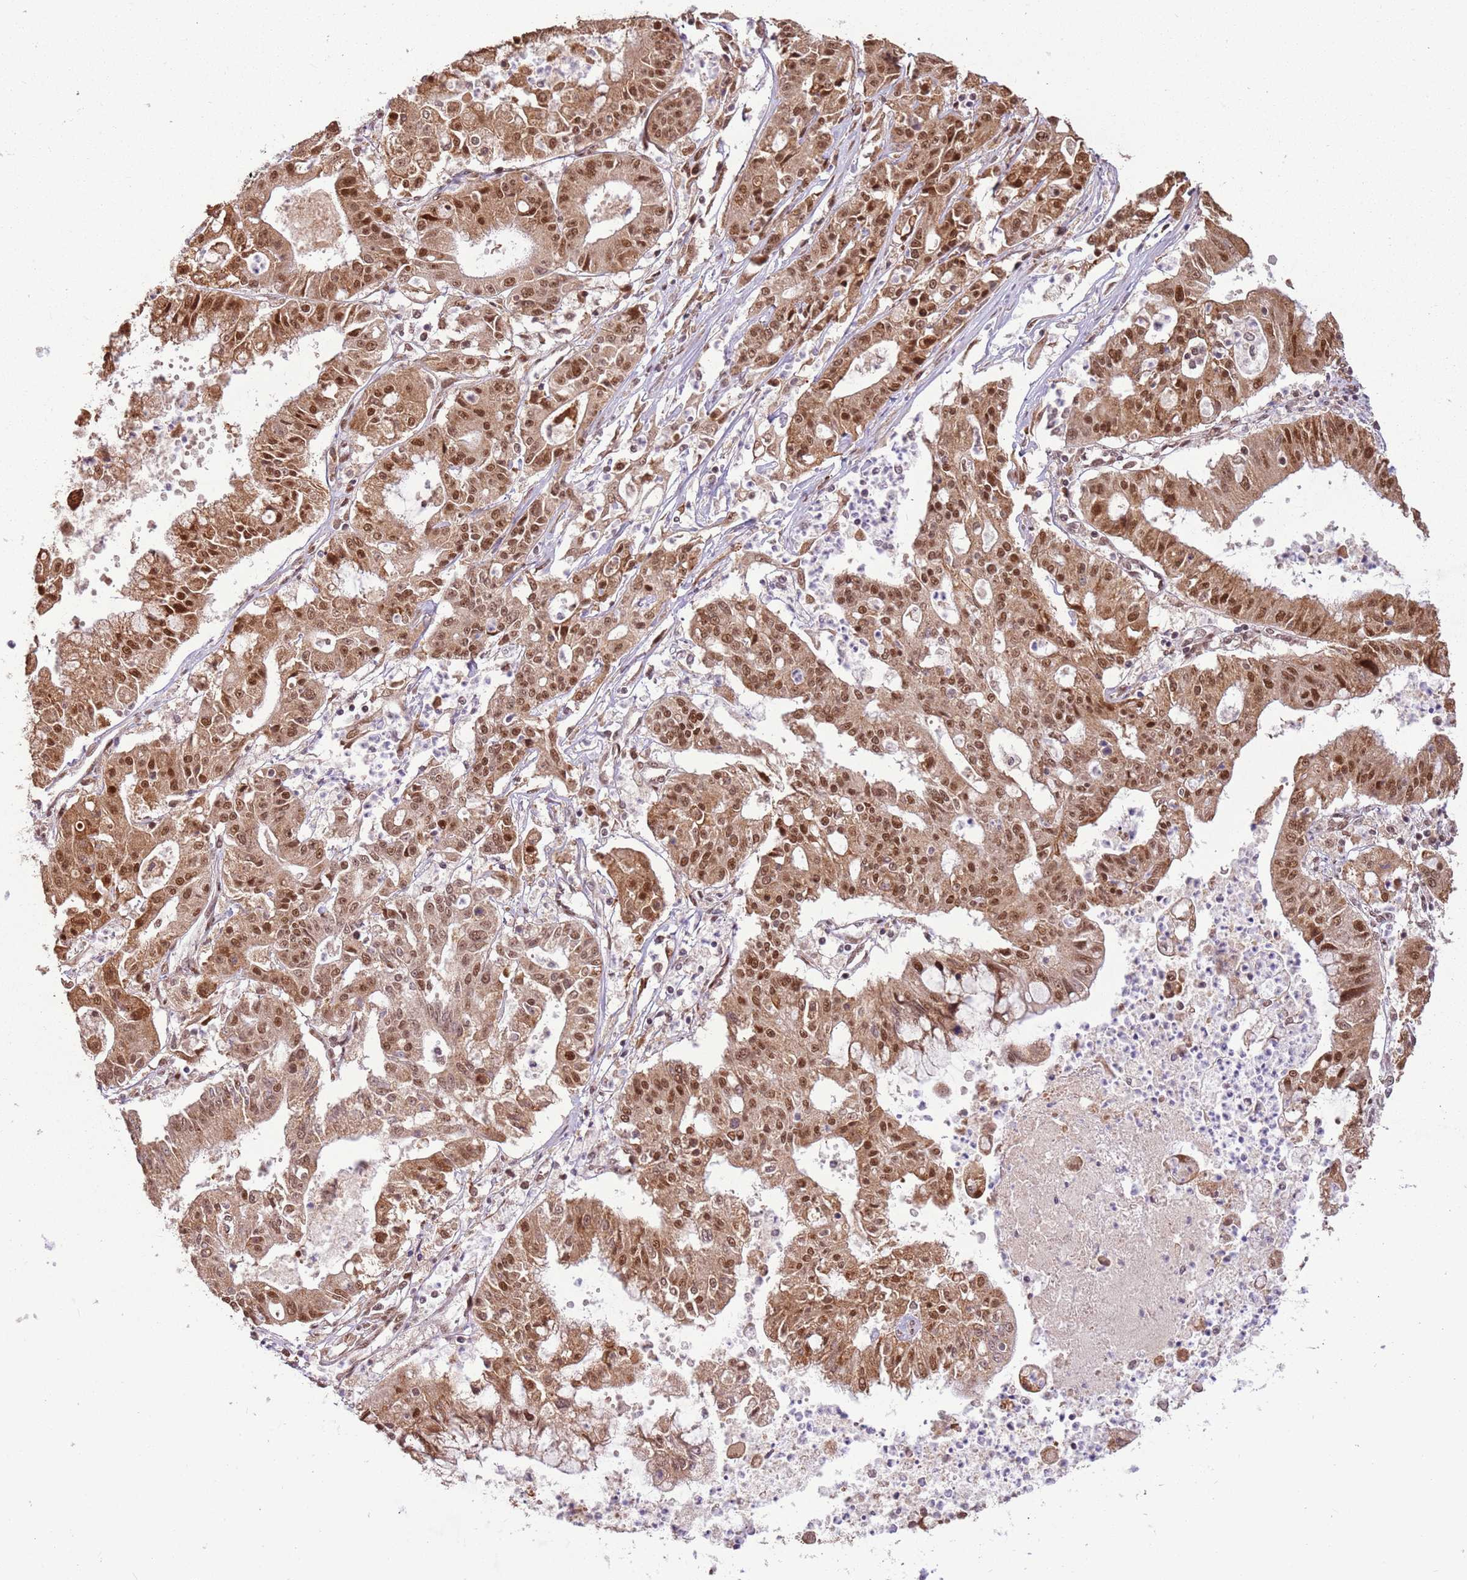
{"staining": {"intensity": "moderate", "quantity": ">75%", "location": "cytoplasmic/membranous,nuclear"}, "tissue": "ovarian cancer", "cell_type": "Tumor cells", "image_type": "cancer", "snomed": [{"axis": "morphology", "description": "Cystadenocarcinoma, mucinous, NOS"}, {"axis": "topography", "description": "Ovary"}], "caption": "Protein staining demonstrates moderate cytoplasmic/membranous and nuclear positivity in approximately >75% of tumor cells in ovarian mucinous cystadenocarcinoma.", "gene": "POLR3H", "patient": {"sex": "female", "age": 70}}